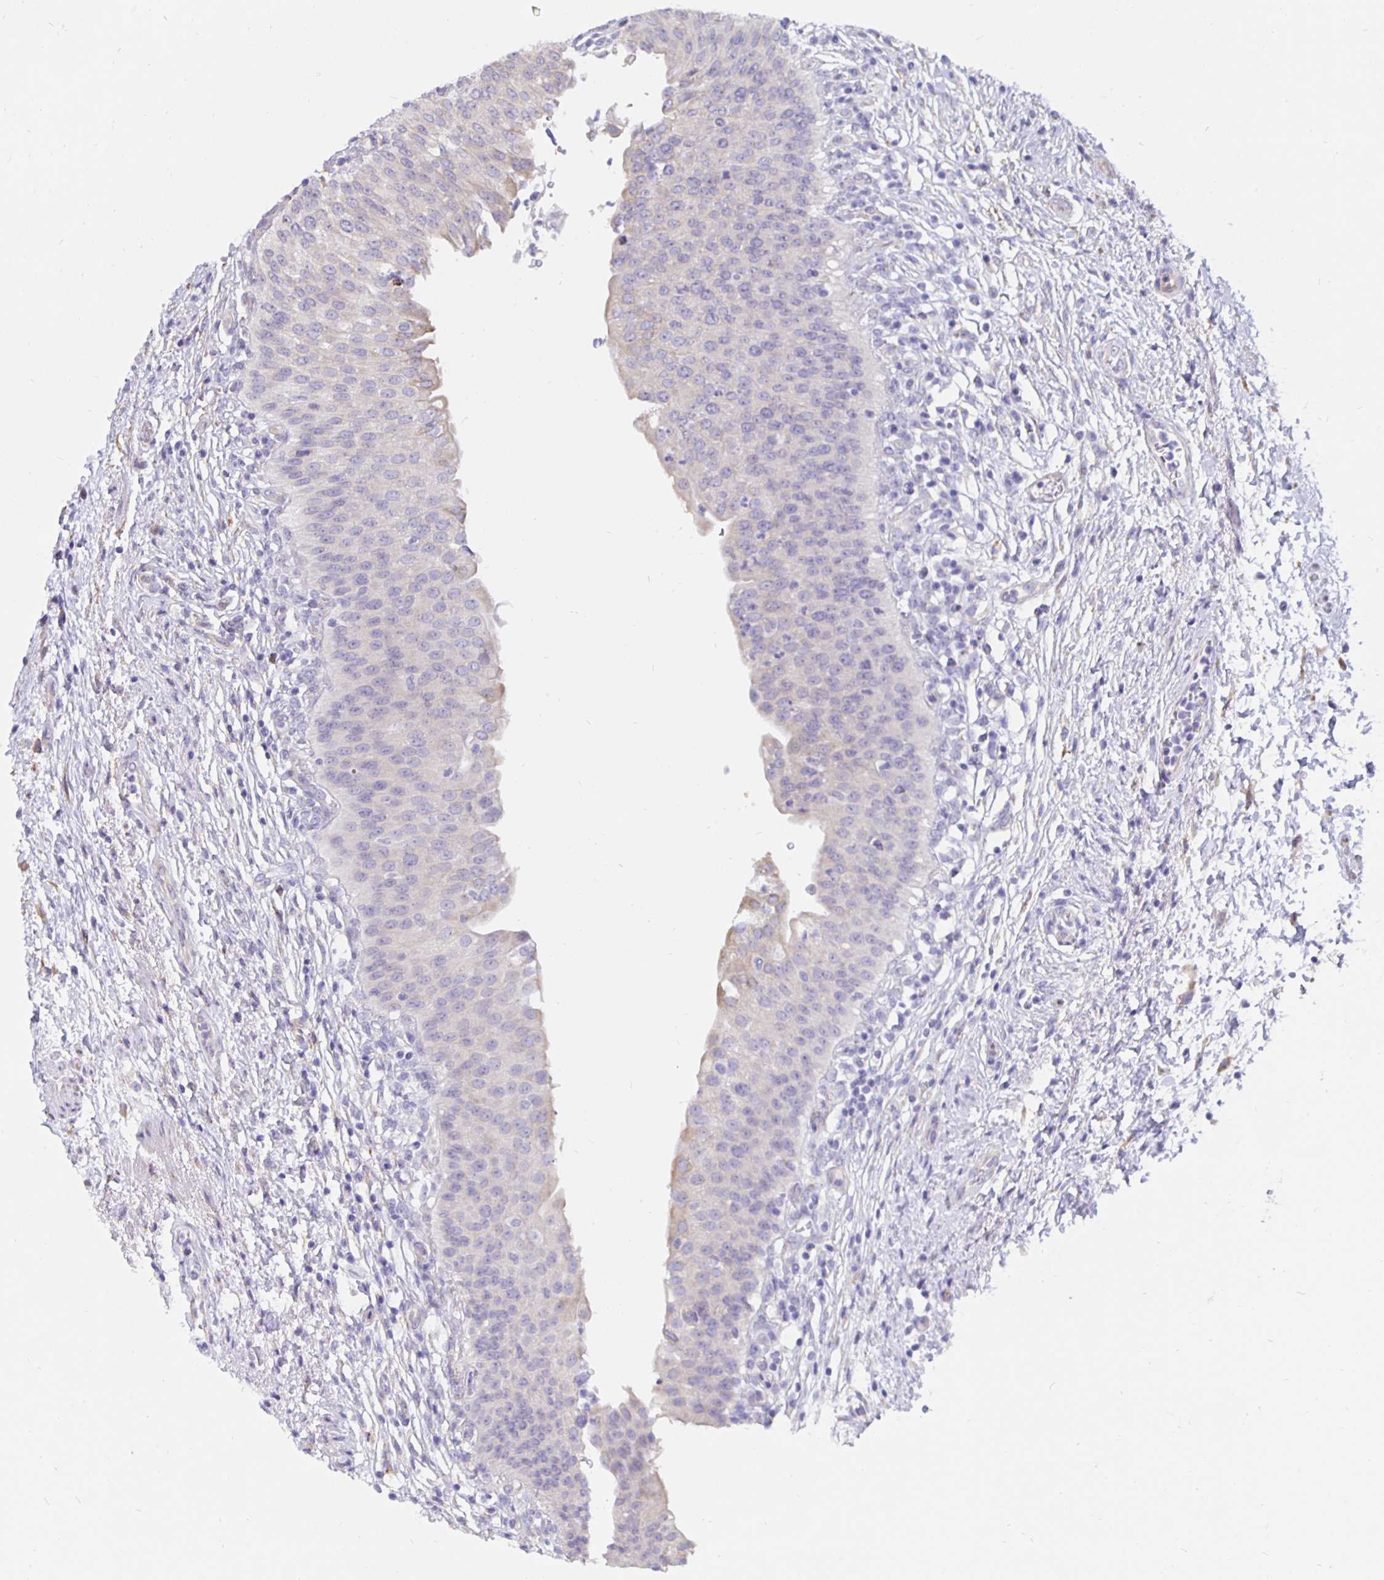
{"staining": {"intensity": "negative", "quantity": "none", "location": "none"}, "tissue": "urinary bladder", "cell_type": "Urothelial cells", "image_type": "normal", "snomed": [{"axis": "morphology", "description": "Normal tissue, NOS"}, {"axis": "topography", "description": "Urinary bladder"}, {"axis": "topography", "description": "Peripheral nerve tissue"}], "caption": "Urinary bladder stained for a protein using immunohistochemistry (IHC) exhibits no staining urothelial cells.", "gene": "DNAI2", "patient": {"sex": "female", "age": 60}}